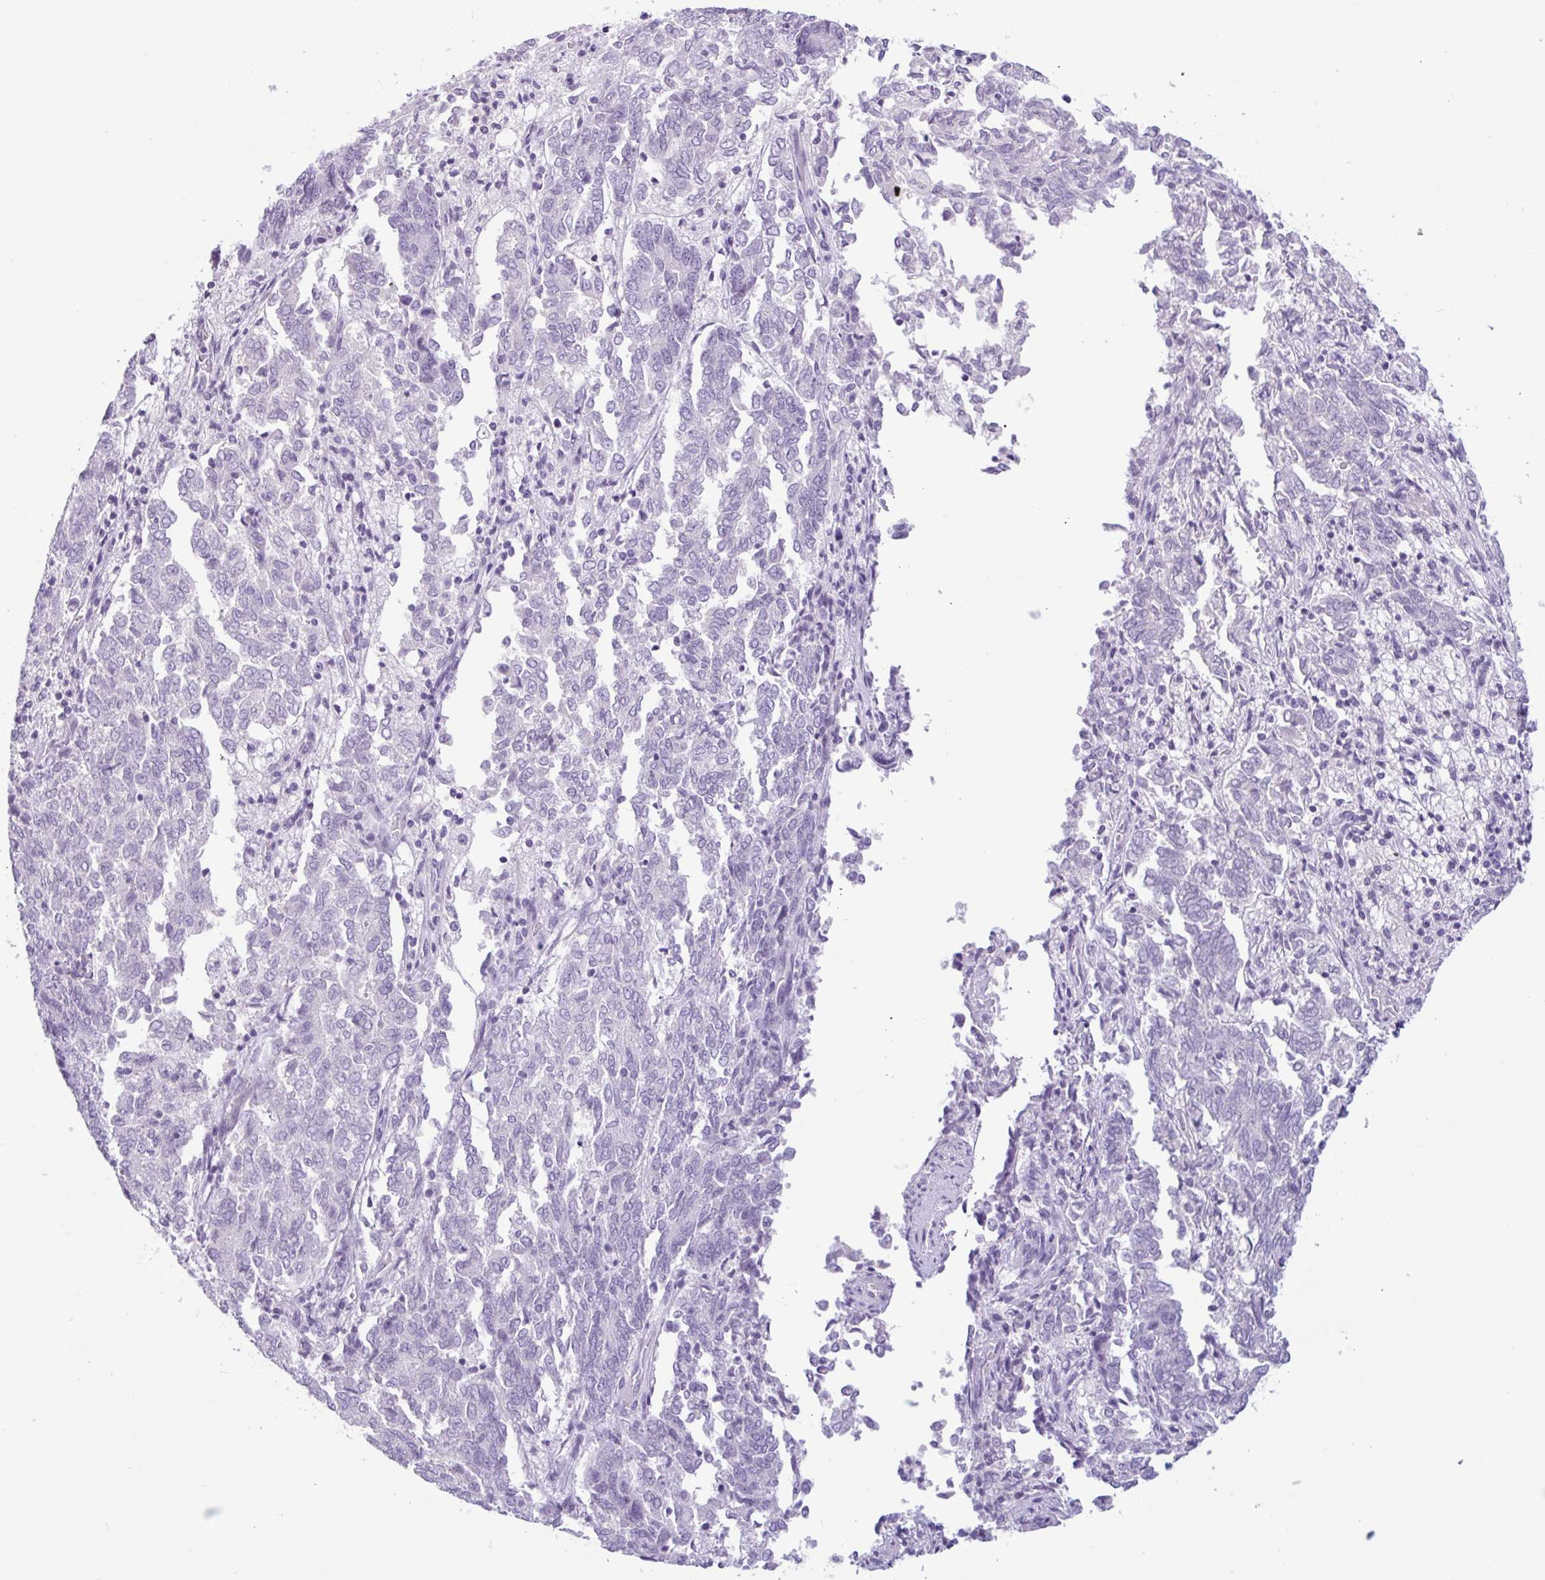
{"staining": {"intensity": "negative", "quantity": "none", "location": "none"}, "tissue": "endometrial cancer", "cell_type": "Tumor cells", "image_type": "cancer", "snomed": [{"axis": "morphology", "description": "Adenocarcinoma, NOS"}, {"axis": "topography", "description": "Endometrium"}], "caption": "Immunohistochemistry photomicrograph of neoplastic tissue: endometrial cancer (adenocarcinoma) stained with DAB demonstrates no significant protein staining in tumor cells.", "gene": "CTSE", "patient": {"sex": "female", "age": 80}}